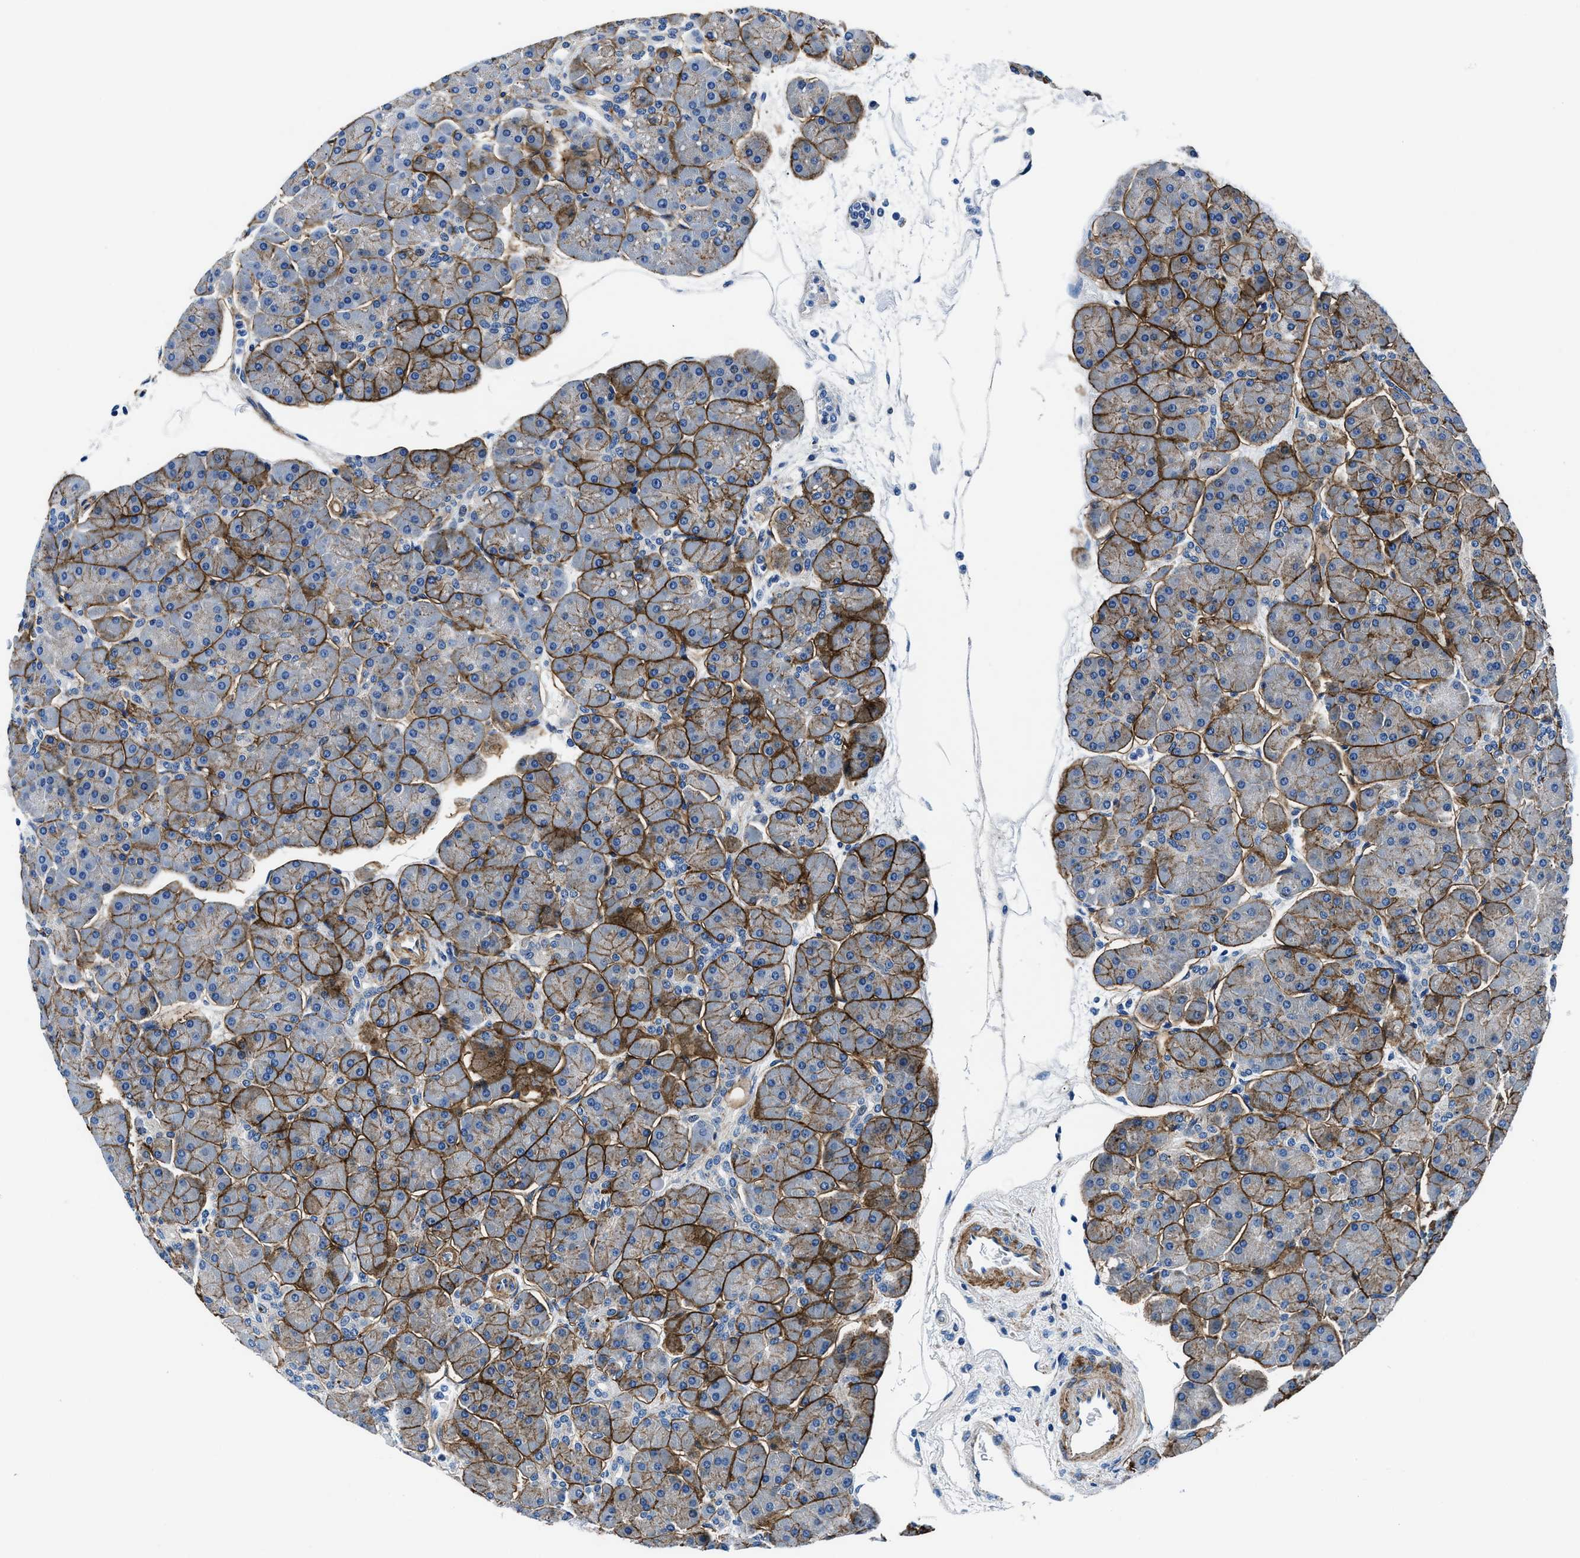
{"staining": {"intensity": "strong", "quantity": "25%-75%", "location": "cytoplasmic/membranous"}, "tissue": "pancreas", "cell_type": "Exocrine glandular cells", "image_type": "normal", "snomed": [{"axis": "morphology", "description": "Normal tissue, NOS"}, {"axis": "topography", "description": "Pancreas"}], "caption": "The micrograph displays immunohistochemical staining of normal pancreas. There is strong cytoplasmic/membranous positivity is appreciated in approximately 25%-75% of exocrine glandular cells.", "gene": "DAG1", "patient": {"sex": "male", "age": 66}}